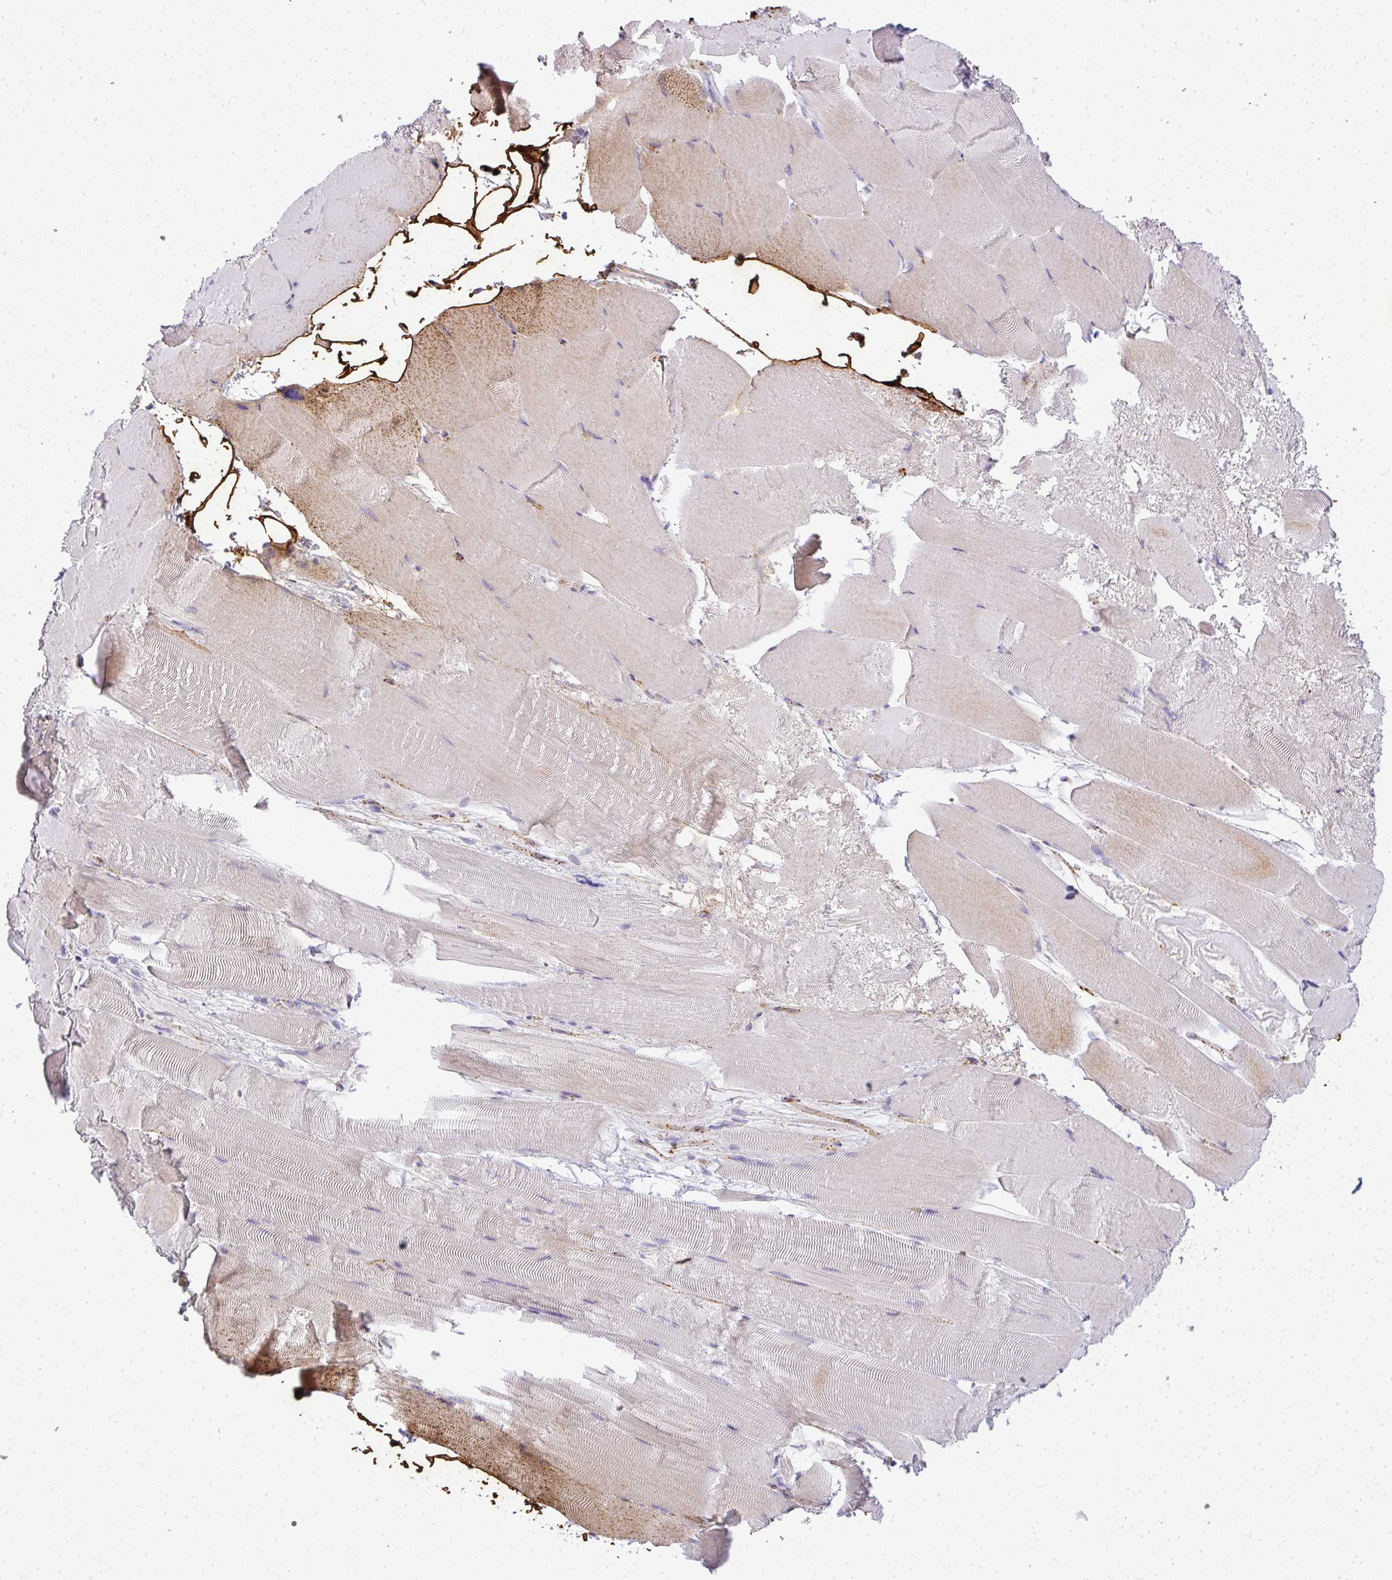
{"staining": {"intensity": "moderate", "quantity": "<25%", "location": "cytoplasmic/membranous"}, "tissue": "skeletal muscle", "cell_type": "Myocytes", "image_type": "normal", "snomed": [{"axis": "morphology", "description": "Normal tissue, NOS"}, {"axis": "topography", "description": "Skeletal muscle"}], "caption": "Immunohistochemical staining of normal skeletal muscle shows <25% levels of moderate cytoplasmic/membranous protein expression in approximately <25% of myocytes. (IHC, brightfield microscopy, high magnification).", "gene": "LIPE", "patient": {"sex": "female", "age": 64}}